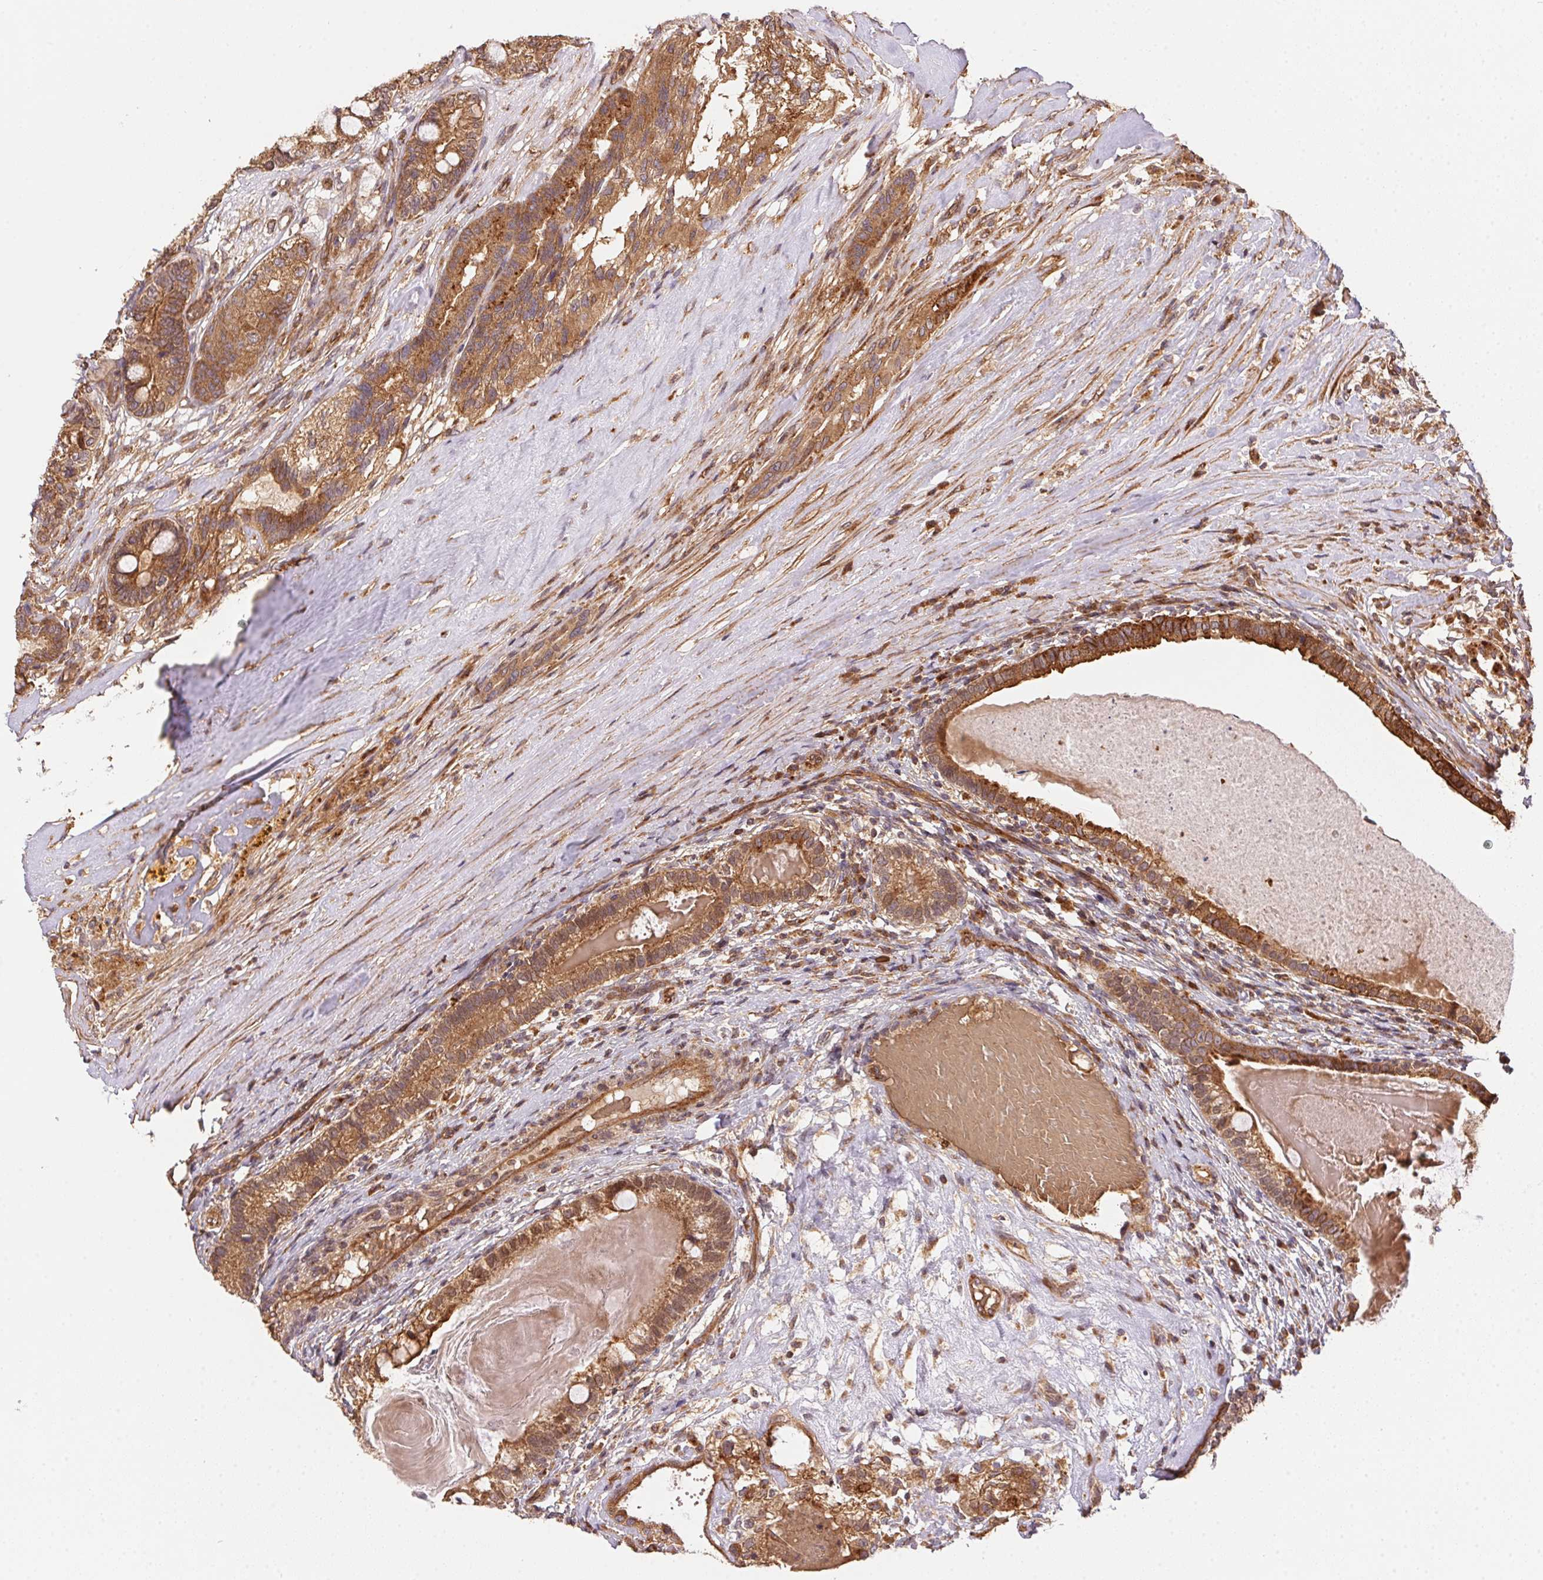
{"staining": {"intensity": "moderate", "quantity": ">75%", "location": "cytoplasmic/membranous"}, "tissue": "testis cancer", "cell_type": "Tumor cells", "image_type": "cancer", "snomed": [{"axis": "morphology", "description": "Seminoma, NOS"}, {"axis": "morphology", "description": "Carcinoma, Embryonal, NOS"}, {"axis": "topography", "description": "Testis"}], "caption": "Immunohistochemical staining of embryonal carcinoma (testis) displays moderate cytoplasmic/membranous protein expression in approximately >75% of tumor cells.", "gene": "USE1", "patient": {"sex": "male", "age": 41}}